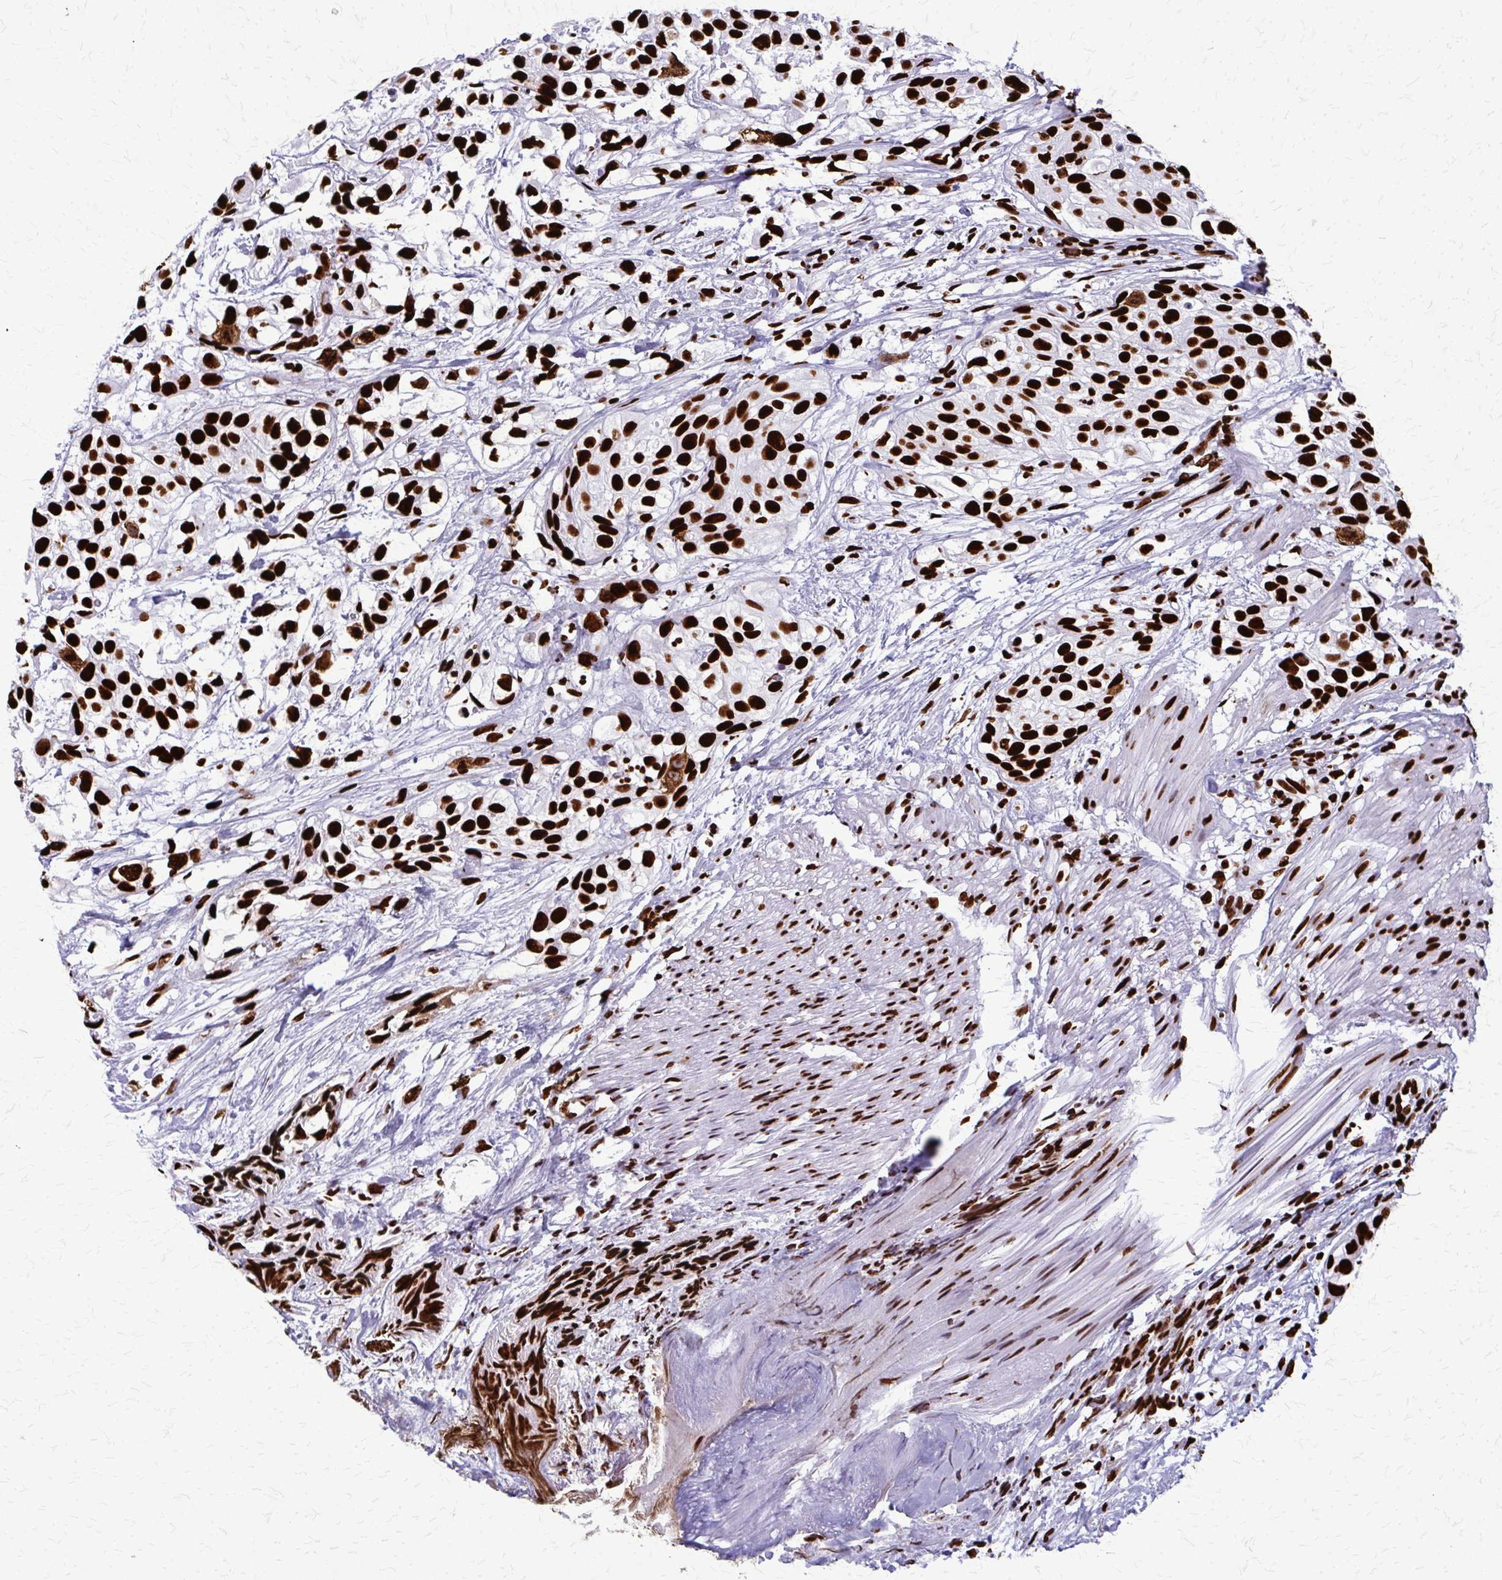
{"staining": {"intensity": "strong", "quantity": ">75%", "location": "nuclear"}, "tissue": "urothelial cancer", "cell_type": "Tumor cells", "image_type": "cancer", "snomed": [{"axis": "morphology", "description": "Urothelial carcinoma, High grade"}, {"axis": "topography", "description": "Urinary bladder"}], "caption": "The photomicrograph shows a brown stain indicating the presence of a protein in the nuclear of tumor cells in urothelial cancer.", "gene": "SFPQ", "patient": {"sex": "male", "age": 56}}